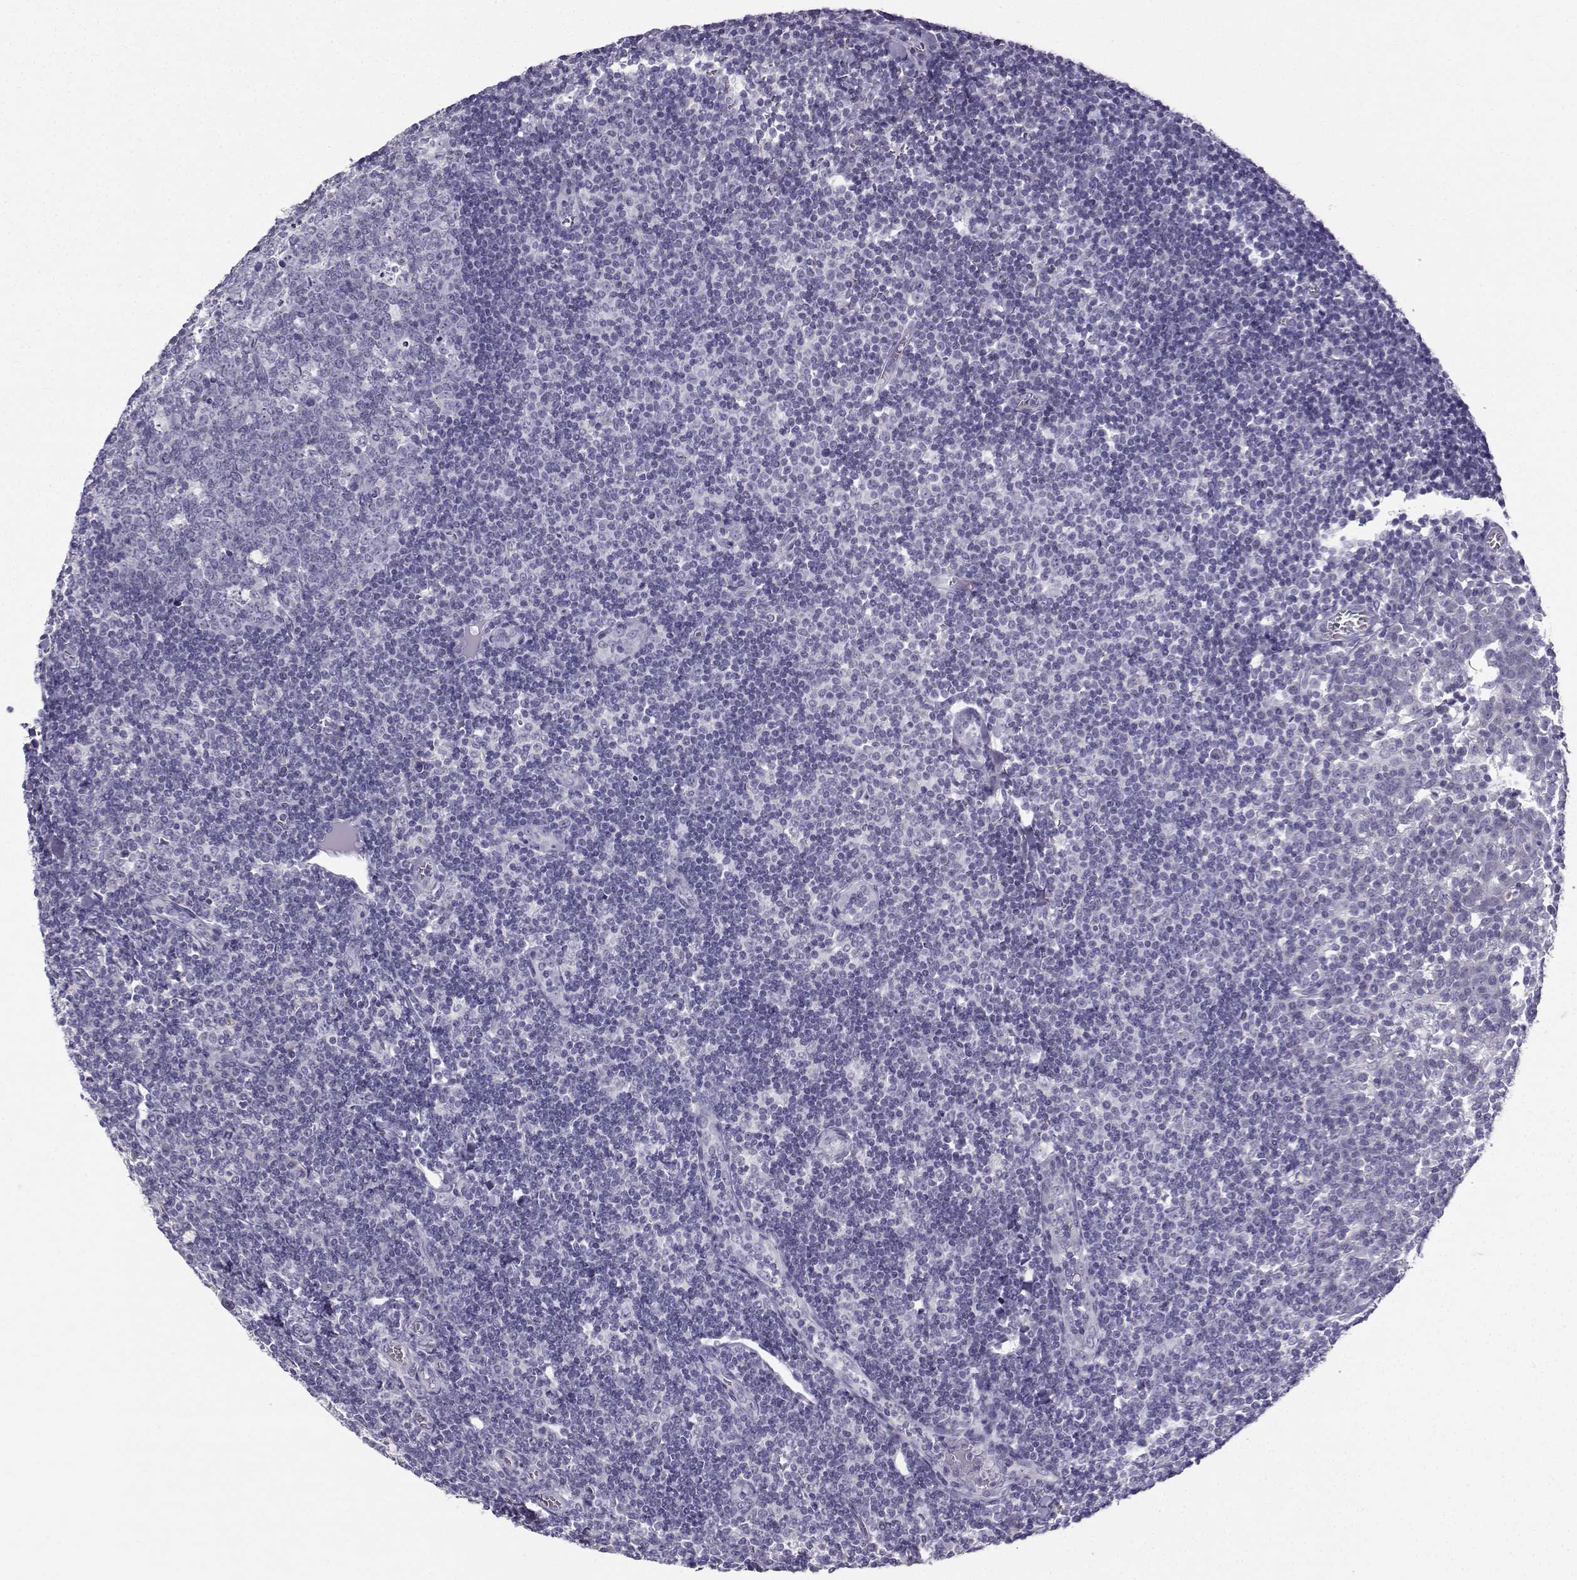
{"staining": {"intensity": "negative", "quantity": "none", "location": "none"}, "tissue": "tonsil", "cell_type": "Germinal center cells", "image_type": "normal", "snomed": [{"axis": "morphology", "description": "Normal tissue, NOS"}, {"axis": "topography", "description": "Tonsil"}], "caption": "Immunohistochemistry (IHC) photomicrograph of normal human tonsil stained for a protein (brown), which displays no expression in germinal center cells.", "gene": "ZBTB8B", "patient": {"sex": "female", "age": 12}}